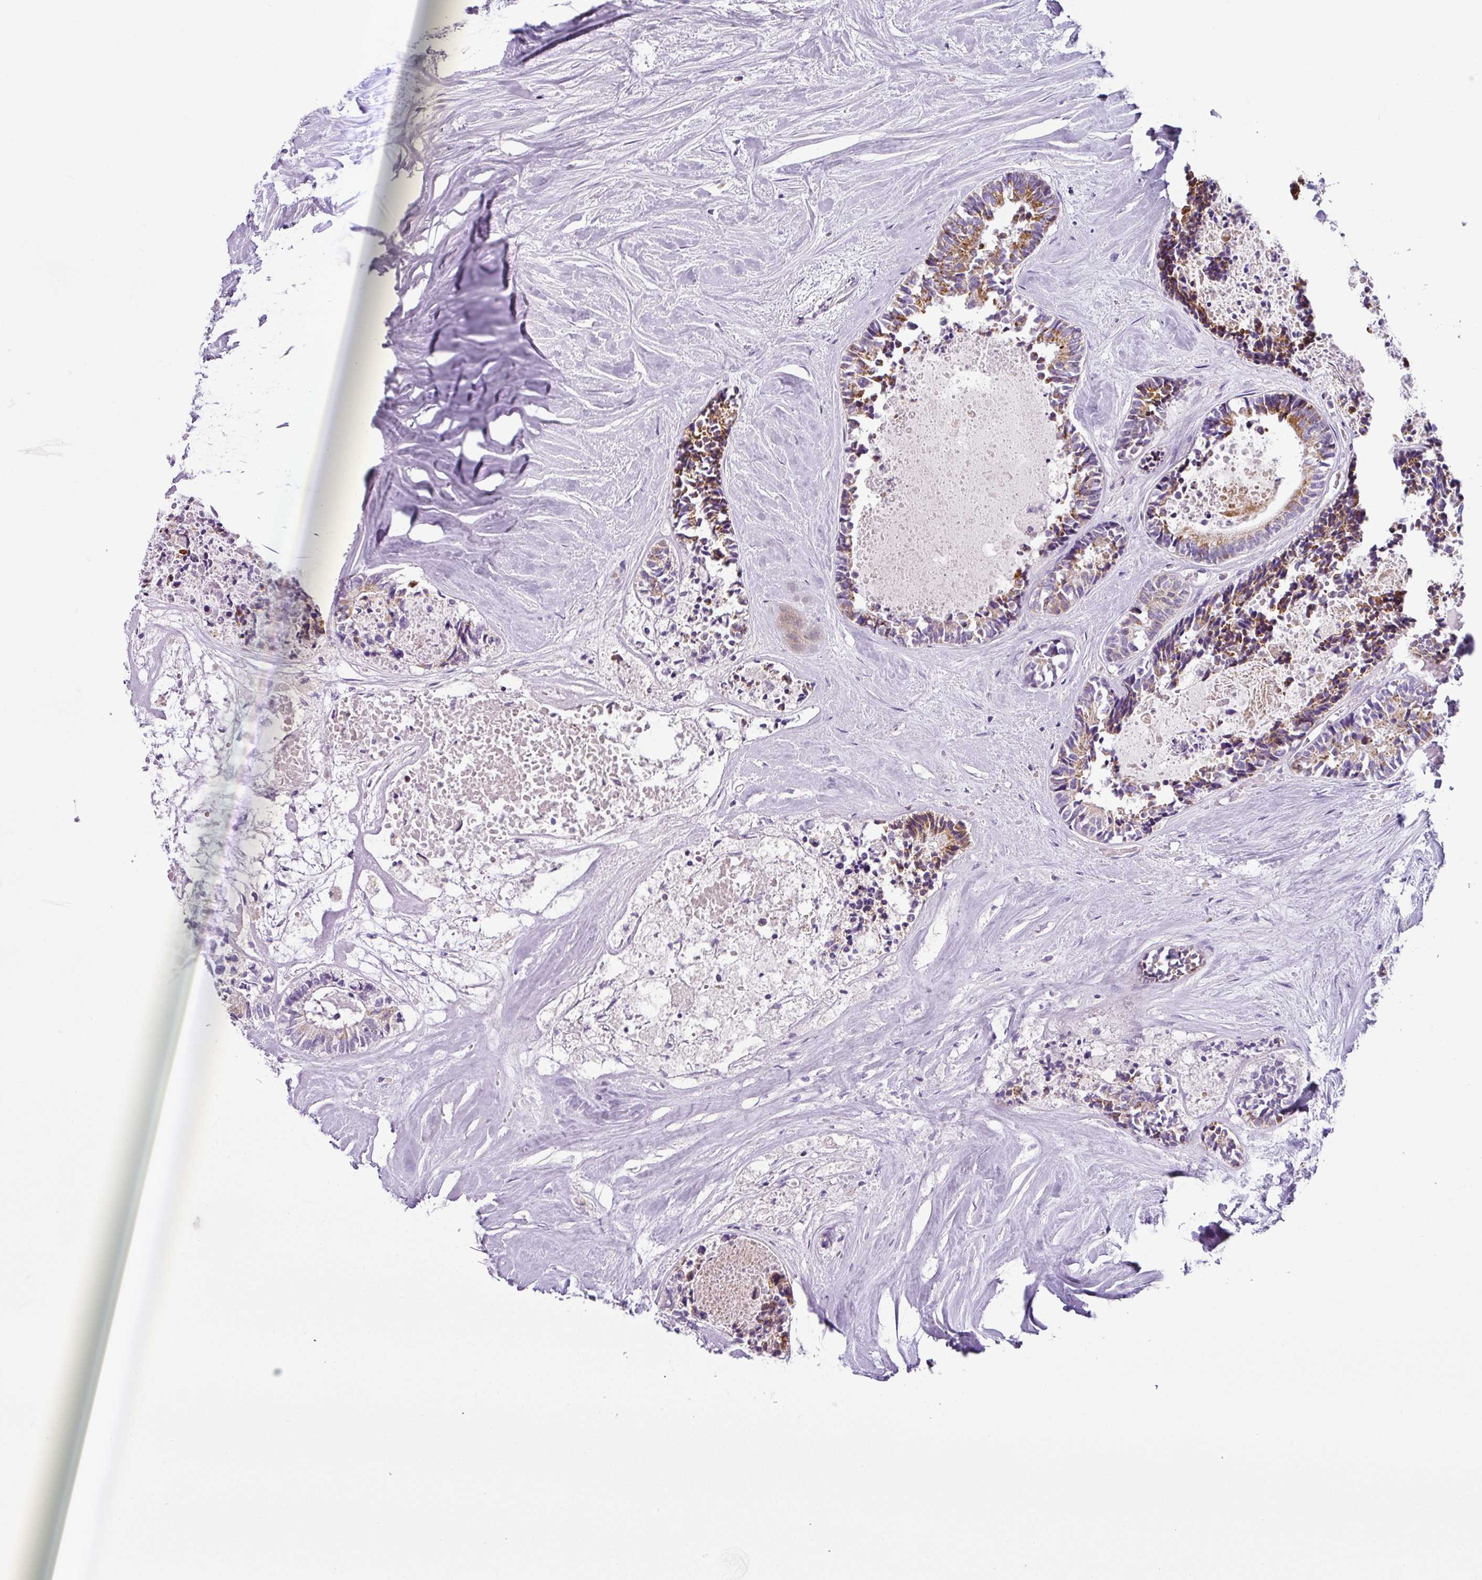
{"staining": {"intensity": "moderate", "quantity": ">75%", "location": "cytoplasmic/membranous"}, "tissue": "colorectal cancer", "cell_type": "Tumor cells", "image_type": "cancer", "snomed": [{"axis": "morphology", "description": "Adenocarcinoma, NOS"}, {"axis": "topography", "description": "Colon"}, {"axis": "topography", "description": "Rectum"}], "caption": "High-power microscopy captured an IHC photomicrograph of colorectal cancer, revealing moderate cytoplasmic/membranous expression in about >75% of tumor cells.", "gene": "HMCN2", "patient": {"sex": "male", "age": 57}}